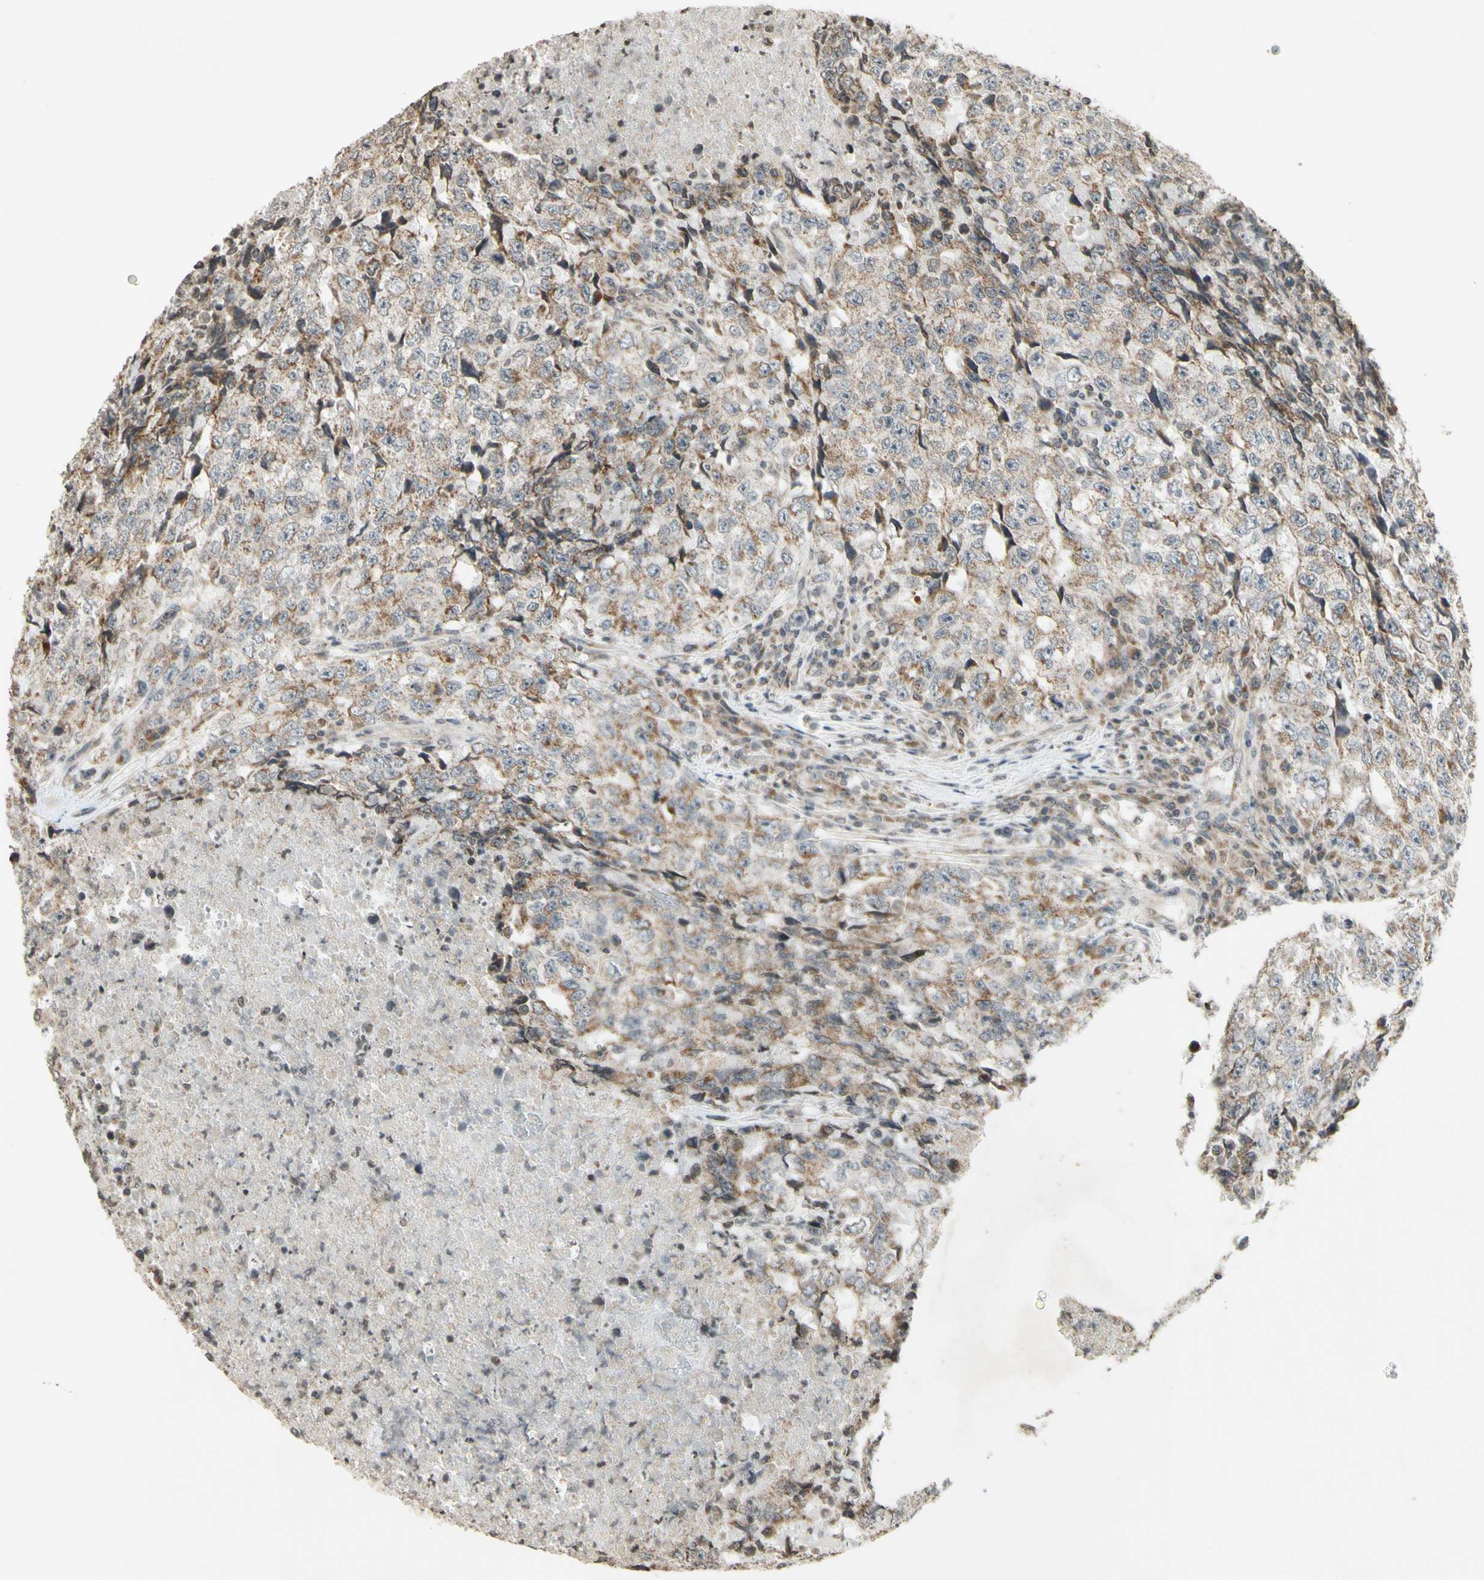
{"staining": {"intensity": "moderate", "quantity": "25%-75%", "location": "cytoplasmic/membranous"}, "tissue": "testis cancer", "cell_type": "Tumor cells", "image_type": "cancer", "snomed": [{"axis": "morphology", "description": "Necrosis, NOS"}, {"axis": "morphology", "description": "Carcinoma, Embryonal, NOS"}, {"axis": "topography", "description": "Testis"}], "caption": "A brown stain labels moderate cytoplasmic/membranous positivity of a protein in human testis cancer (embryonal carcinoma) tumor cells.", "gene": "CCNI", "patient": {"sex": "male", "age": 19}}